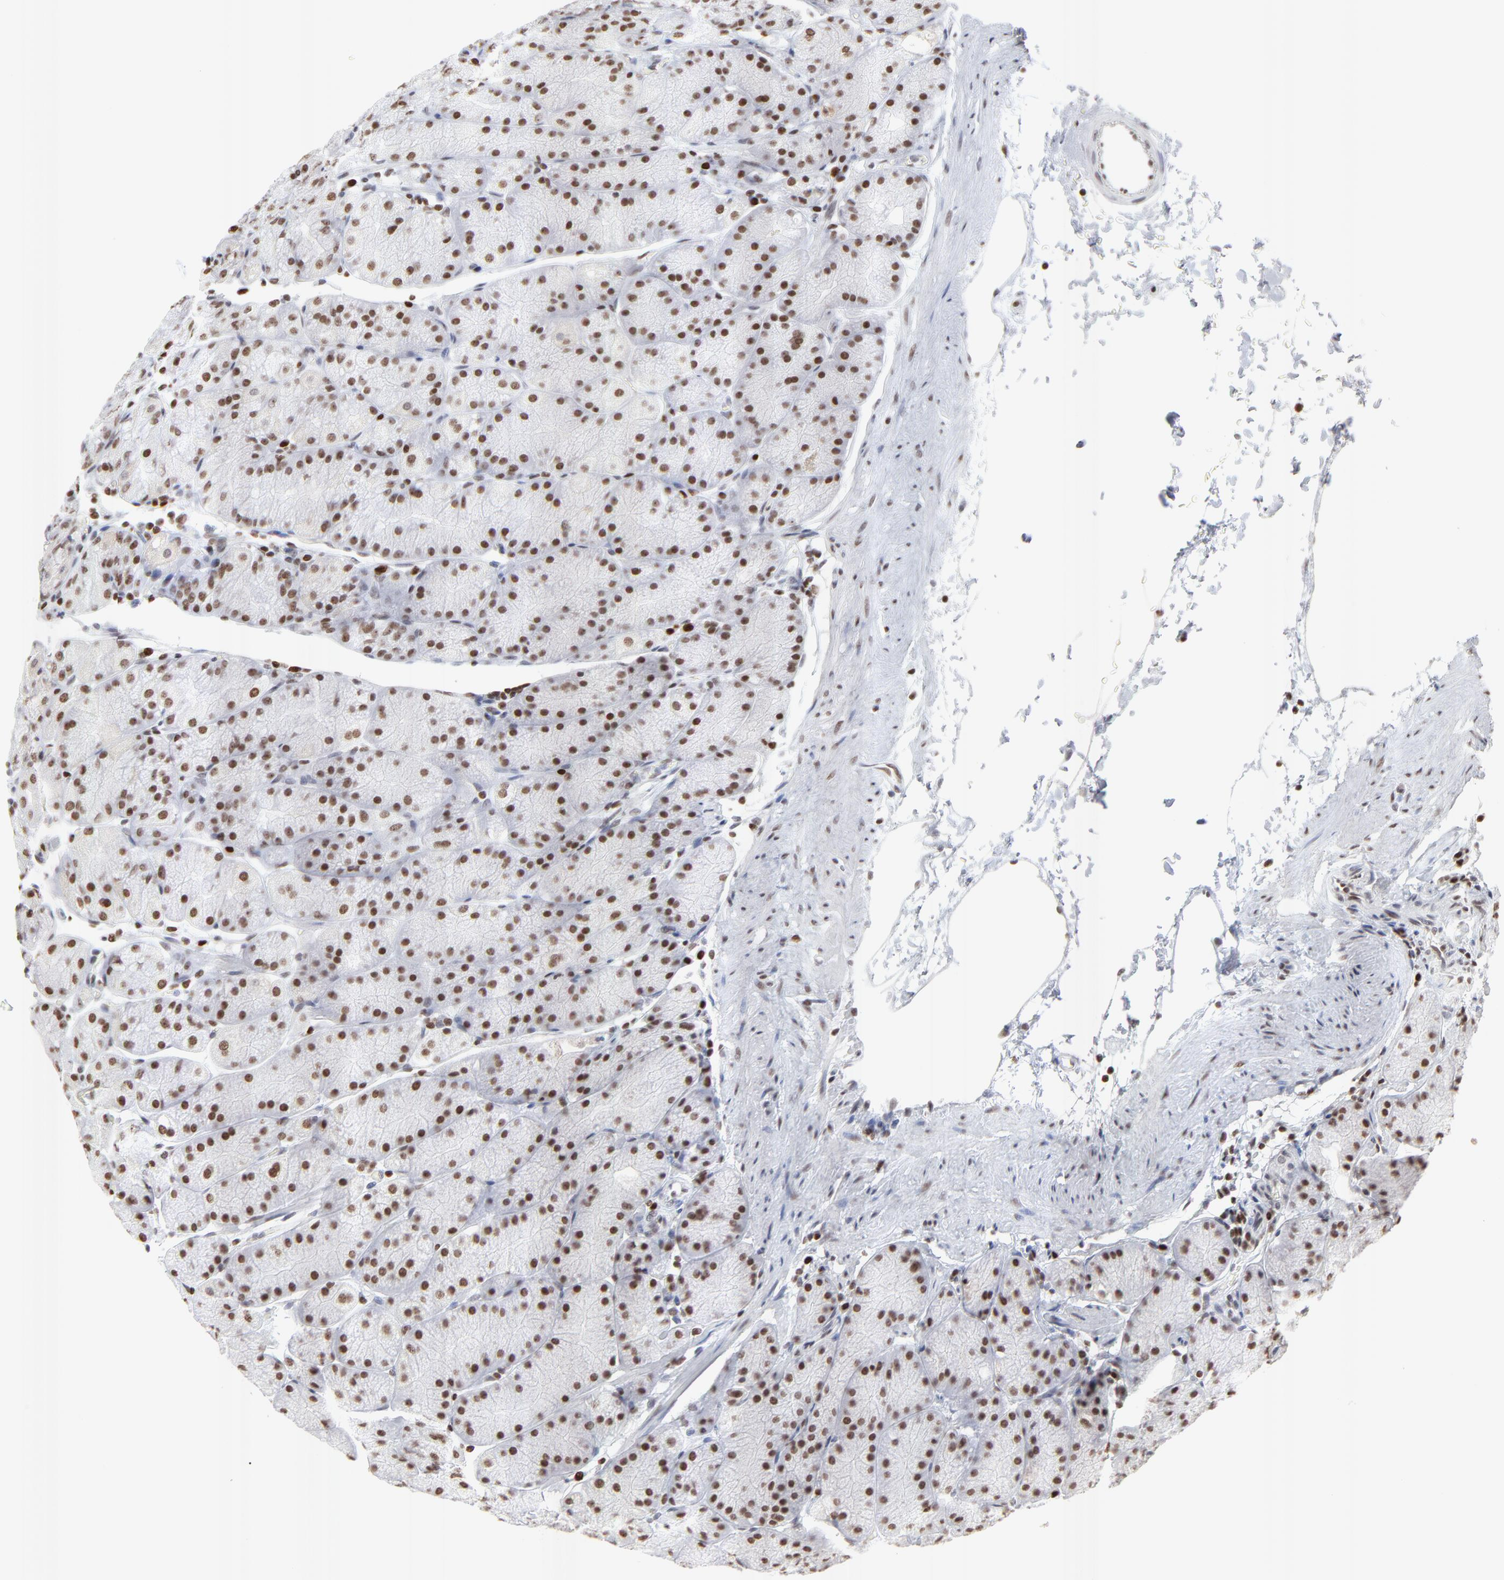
{"staining": {"intensity": "moderate", "quantity": ">75%", "location": "nuclear"}, "tissue": "stomach", "cell_type": "Glandular cells", "image_type": "normal", "snomed": [{"axis": "morphology", "description": "Normal tissue, NOS"}, {"axis": "topography", "description": "Stomach, upper"}, {"axis": "topography", "description": "Stomach"}], "caption": "Moderate nuclear expression for a protein is seen in approximately >75% of glandular cells of unremarkable stomach using IHC.", "gene": "PARP1", "patient": {"sex": "male", "age": 76}}